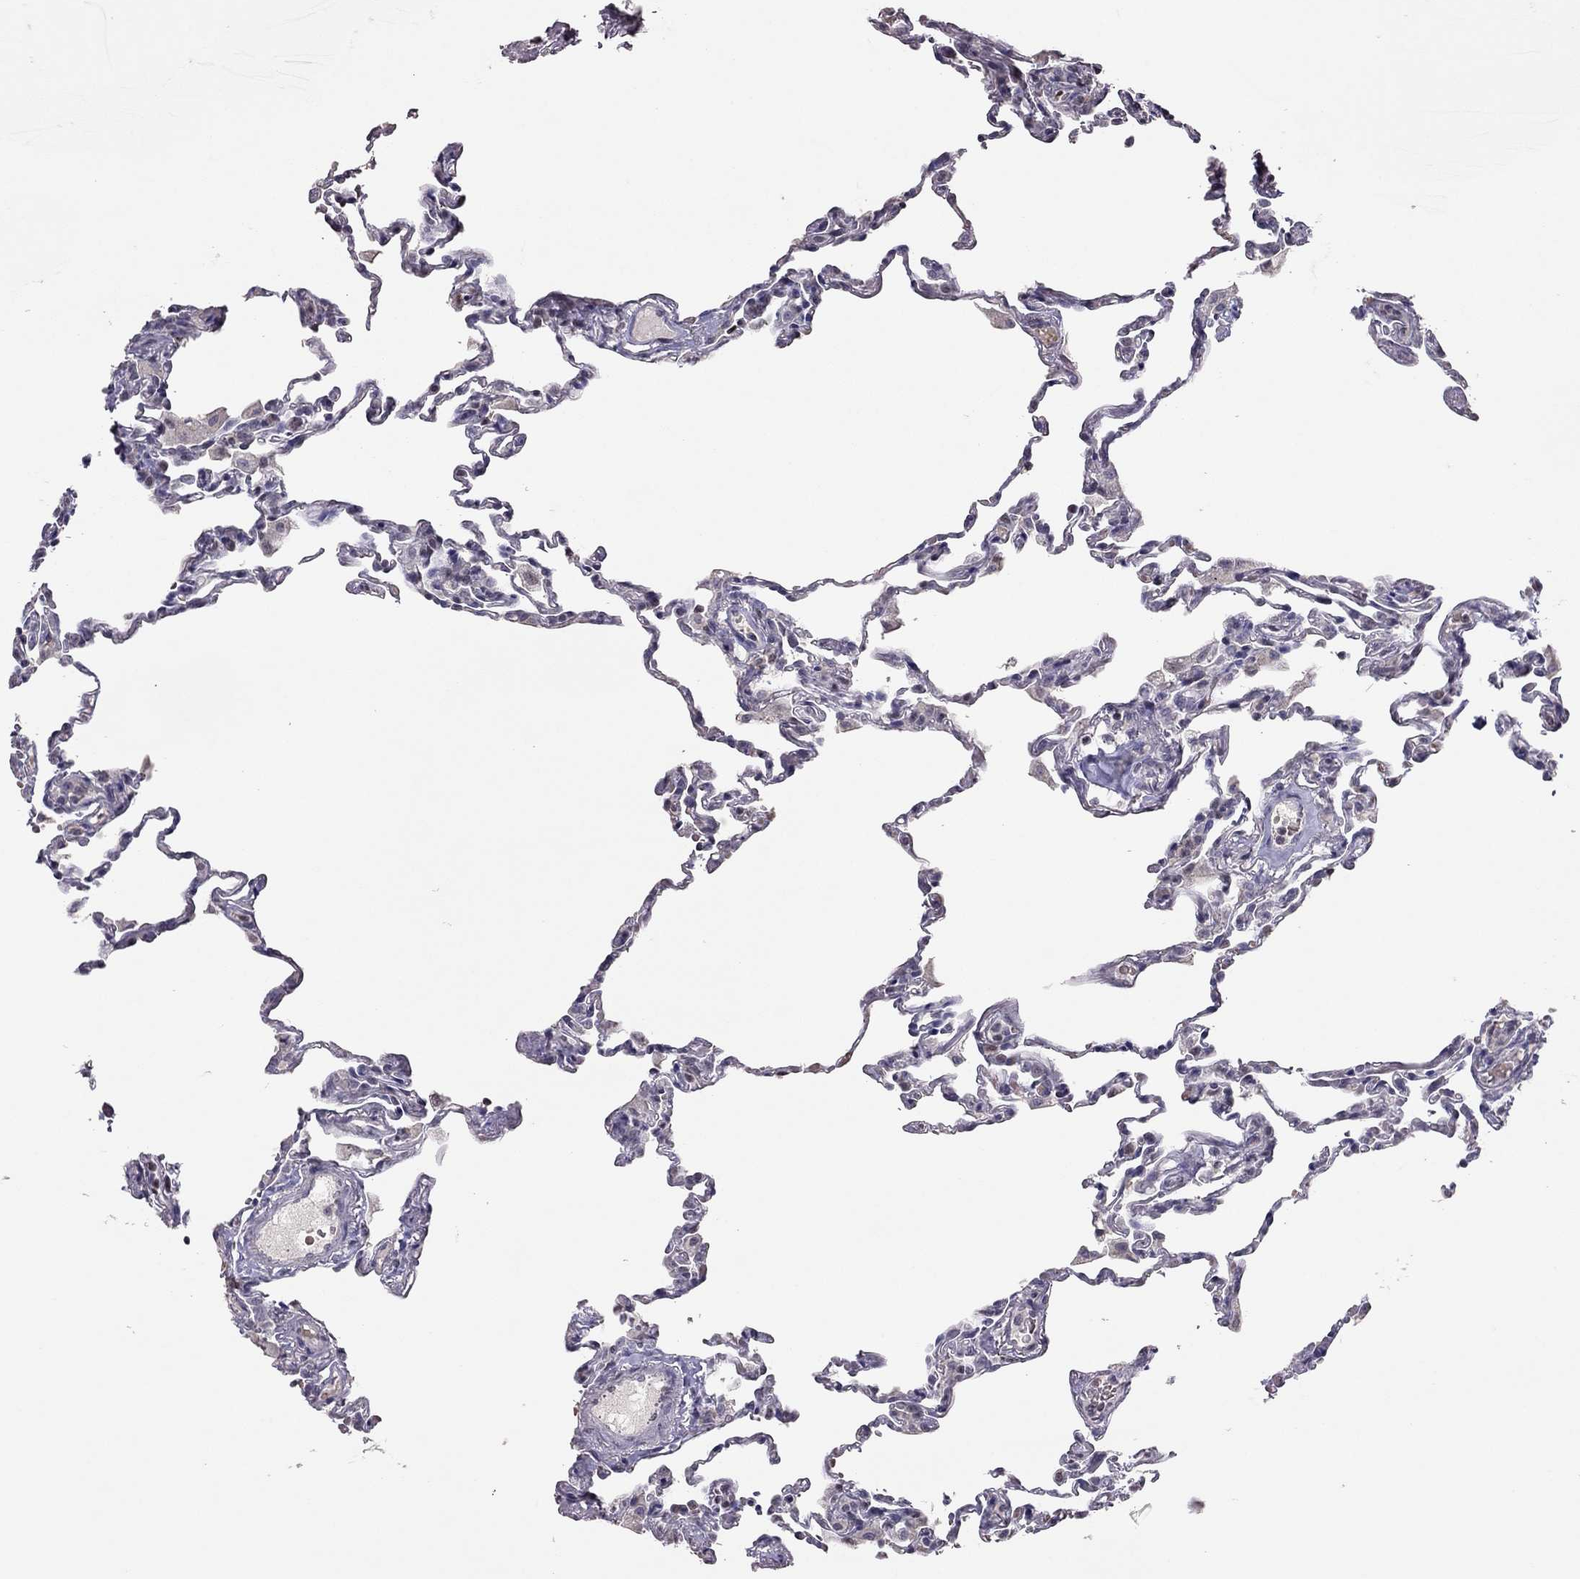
{"staining": {"intensity": "negative", "quantity": "none", "location": "none"}, "tissue": "lung", "cell_type": "Alveolar cells", "image_type": "normal", "snomed": [{"axis": "morphology", "description": "Normal tissue, NOS"}, {"axis": "topography", "description": "Lung"}], "caption": "Alveolar cells show no significant protein expression in normal lung. (DAB (3,3'-diaminobenzidine) immunohistochemistry with hematoxylin counter stain).", "gene": "TSHB", "patient": {"sex": "female", "age": 57}}